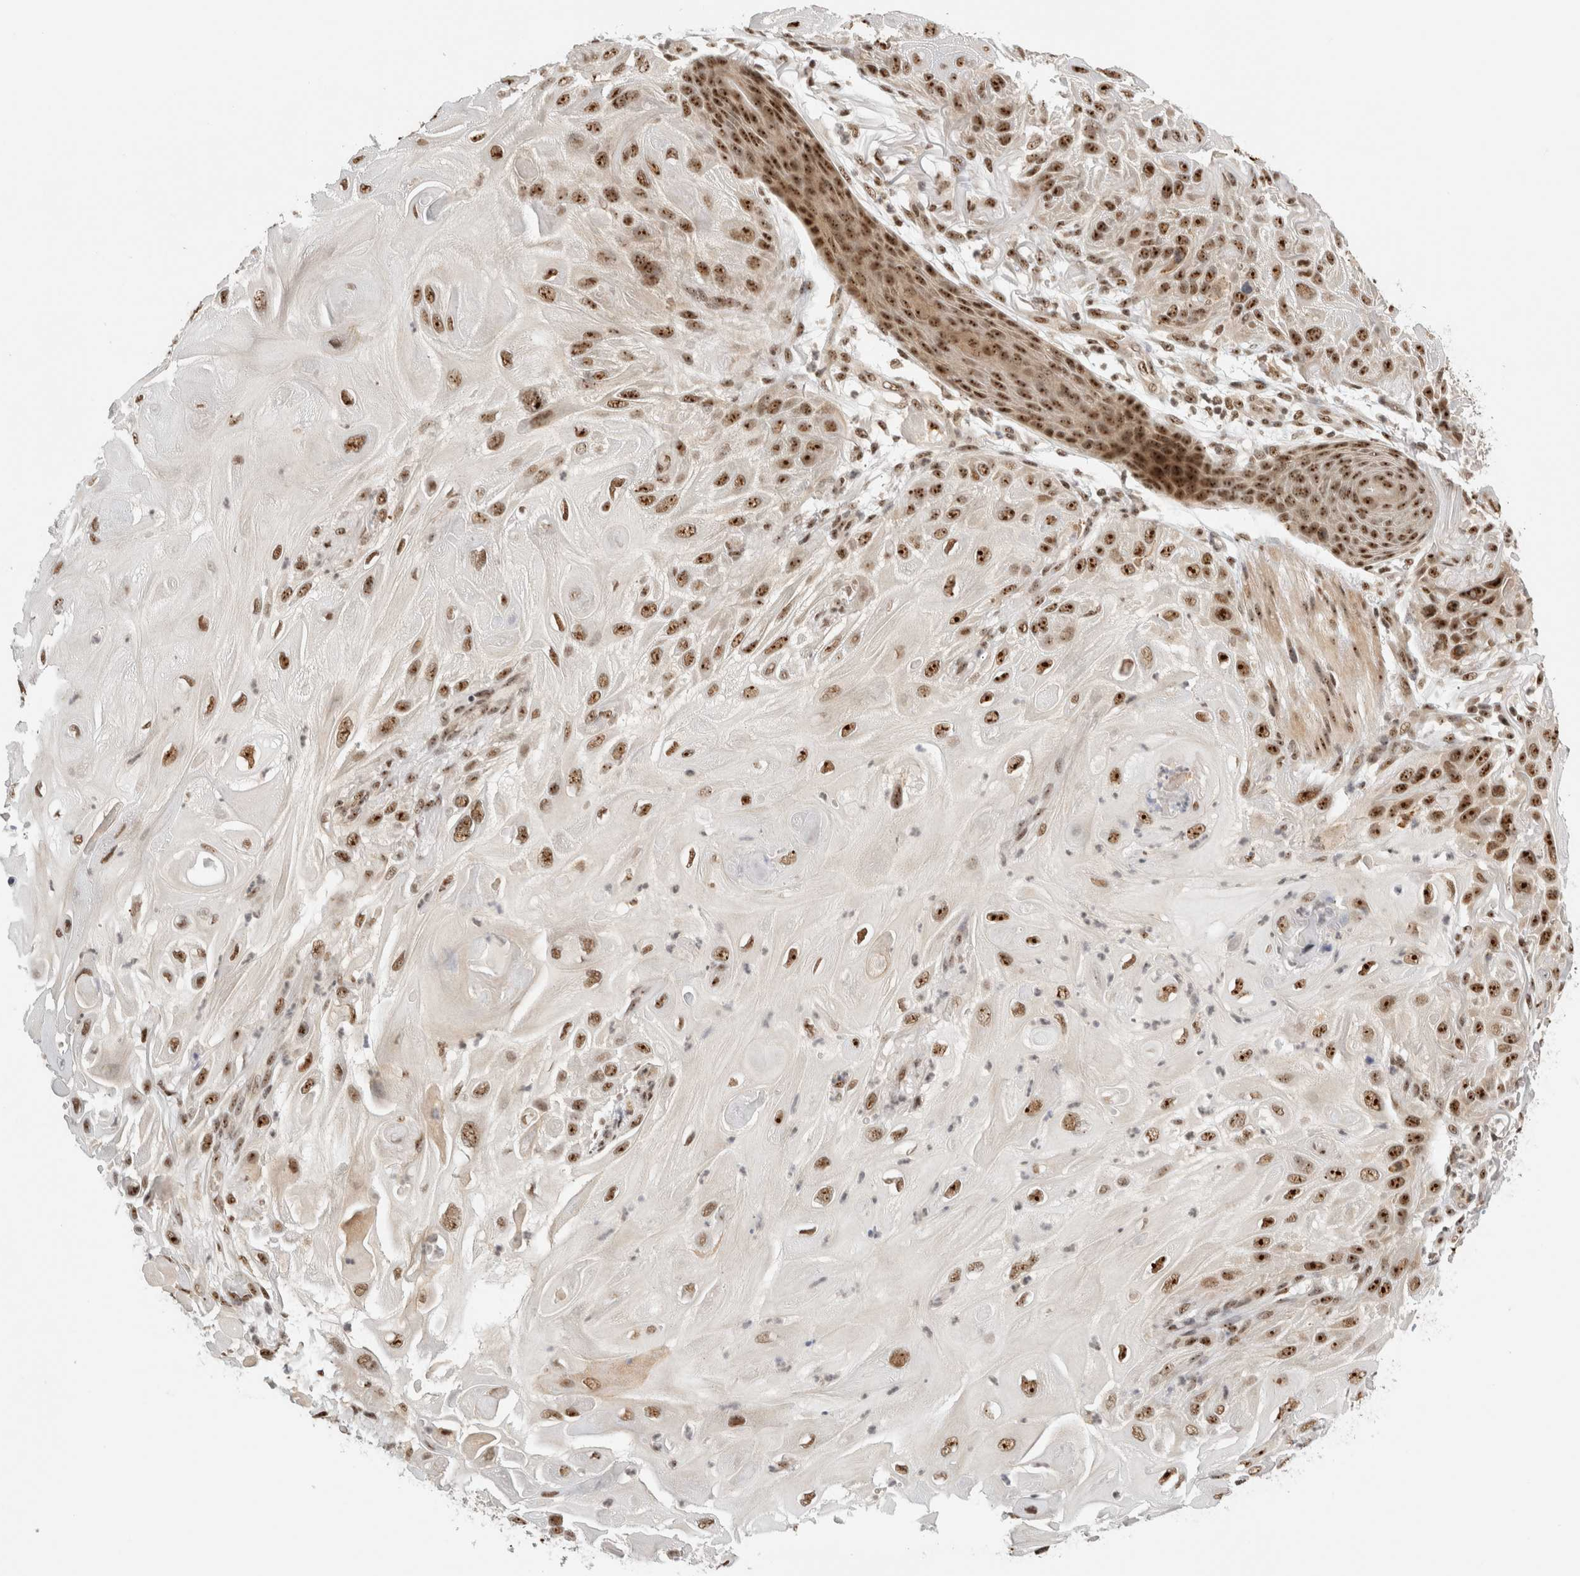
{"staining": {"intensity": "strong", "quantity": ">75%", "location": "nuclear"}, "tissue": "skin cancer", "cell_type": "Tumor cells", "image_type": "cancer", "snomed": [{"axis": "morphology", "description": "Squamous cell carcinoma, NOS"}, {"axis": "topography", "description": "Skin"}], "caption": "Tumor cells show strong nuclear staining in about >75% of cells in squamous cell carcinoma (skin).", "gene": "EBNA1BP2", "patient": {"sex": "female", "age": 77}}